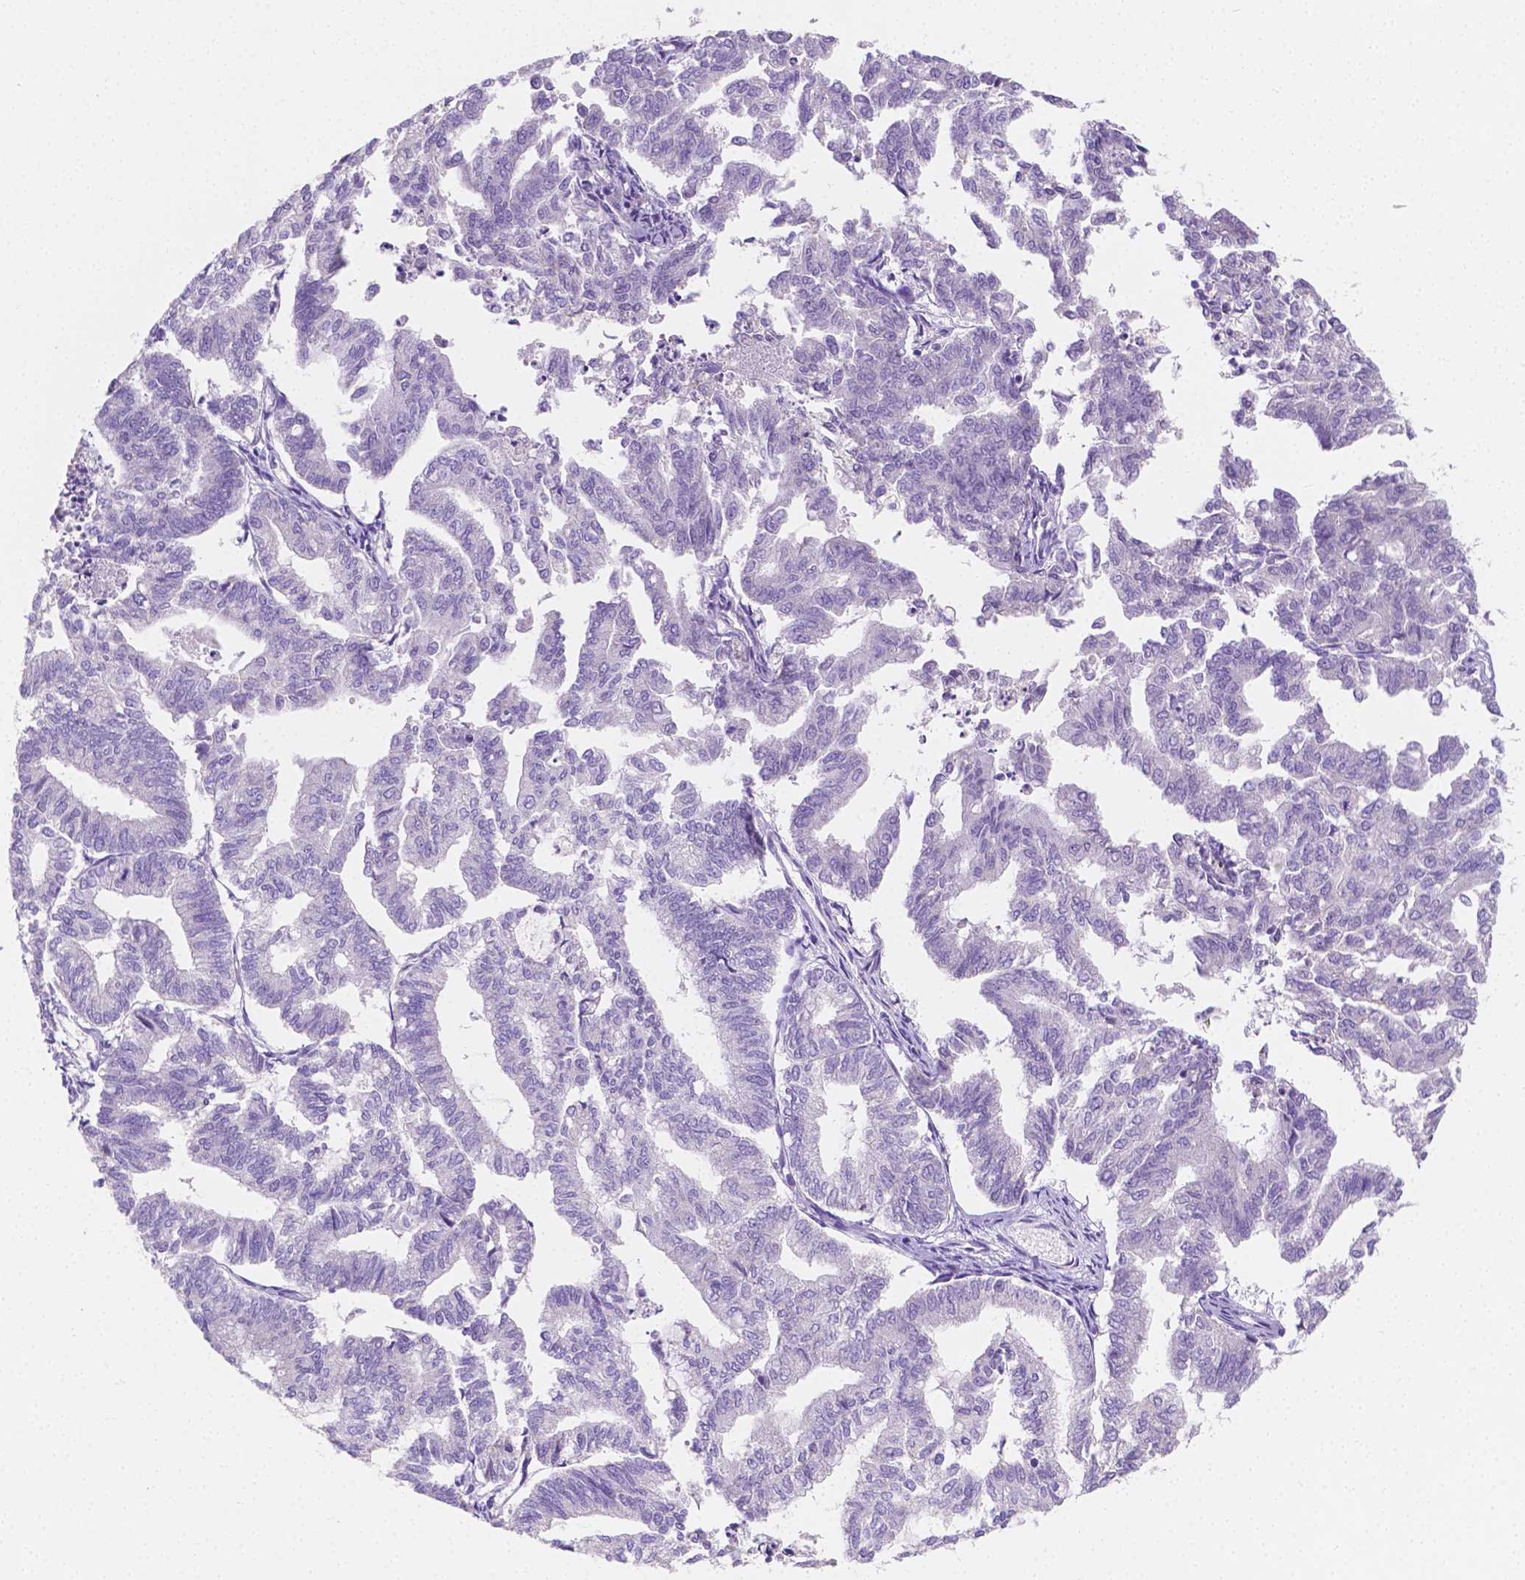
{"staining": {"intensity": "negative", "quantity": "none", "location": "none"}, "tissue": "endometrial cancer", "cell_type": "Tumor cells", "image_type": "cancer", "snomed": [{"axis": "morphology", "description": "Adenocarcinoma, NOS"}, {"axis": "topography", "description": "Endometrium"}], "caption": "An immunohistochemistry (IHC) histopathology image of endometrial cancer (adenocarcinoma) is shown. There is no staining in tumor cells of endometrial cancer (adenocarcinoma).", "gene": "SGTB", "patient": {"sex": "female", "age": 79}}